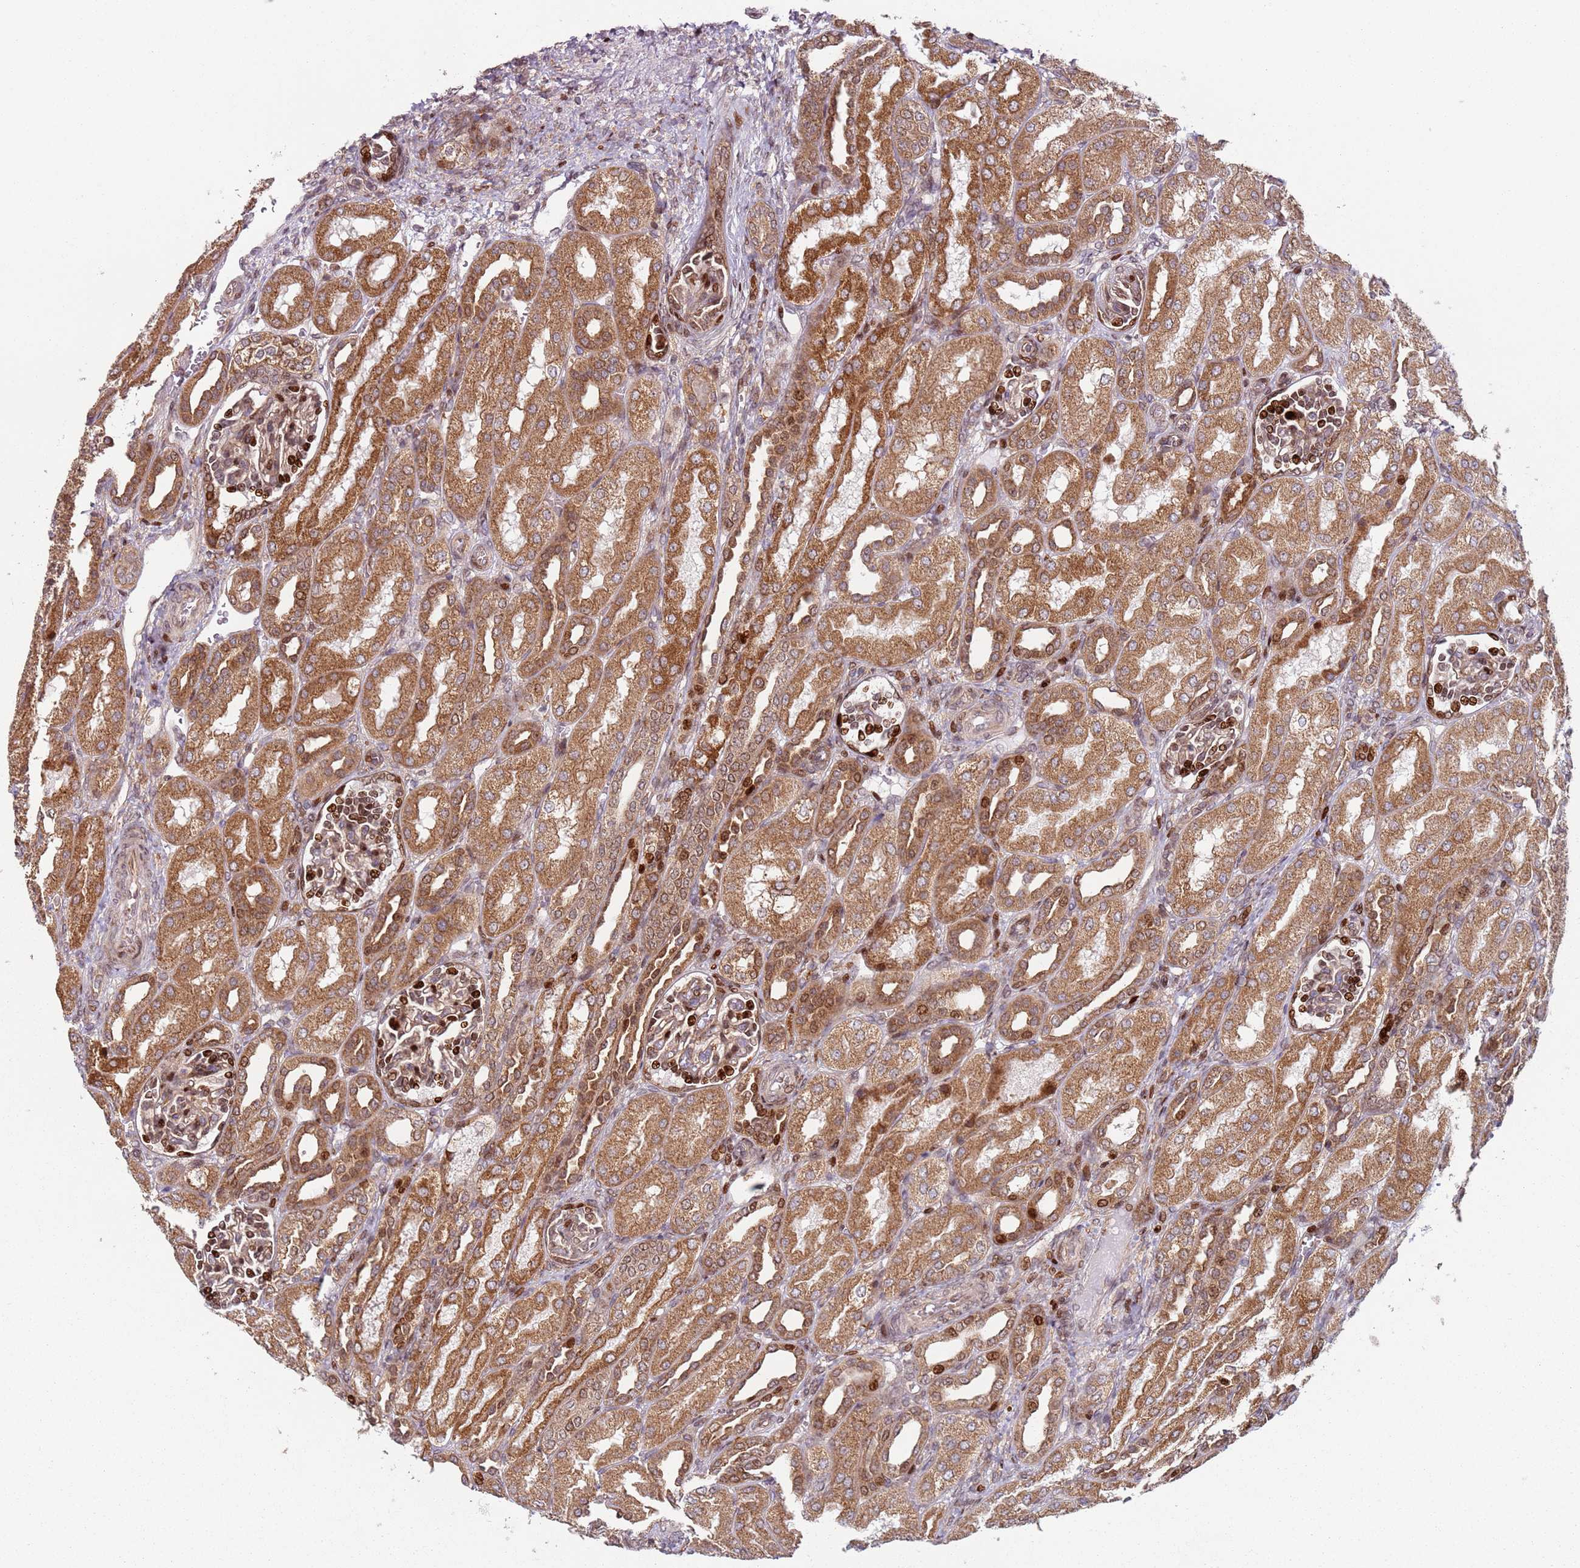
{"staining": {"intensity": "strong", "quantity": "25%-75%", "location": "cytoplasmic/membranous,nuclear"}, "tissue": "kidney", "cell_type": "Cells in glomeruli", "image_type": "normal", "snomed": [{"axis": "morphology", "description": "Normal tissue, NOS"}, {"axis": "morphology", "description": "Neoplasm, malignant, NOS"}, {"axis": "topography", "description": "Kidney"}], "caption": "Strong cytoplasmic/membranous,nuclear positivity for a protein is appreciated in about 25%-75% of cells in glomeruli of benign kidney using IHC.", "gene": "HNRNPLL", "patient": {"sex": "female", "age": 1}}